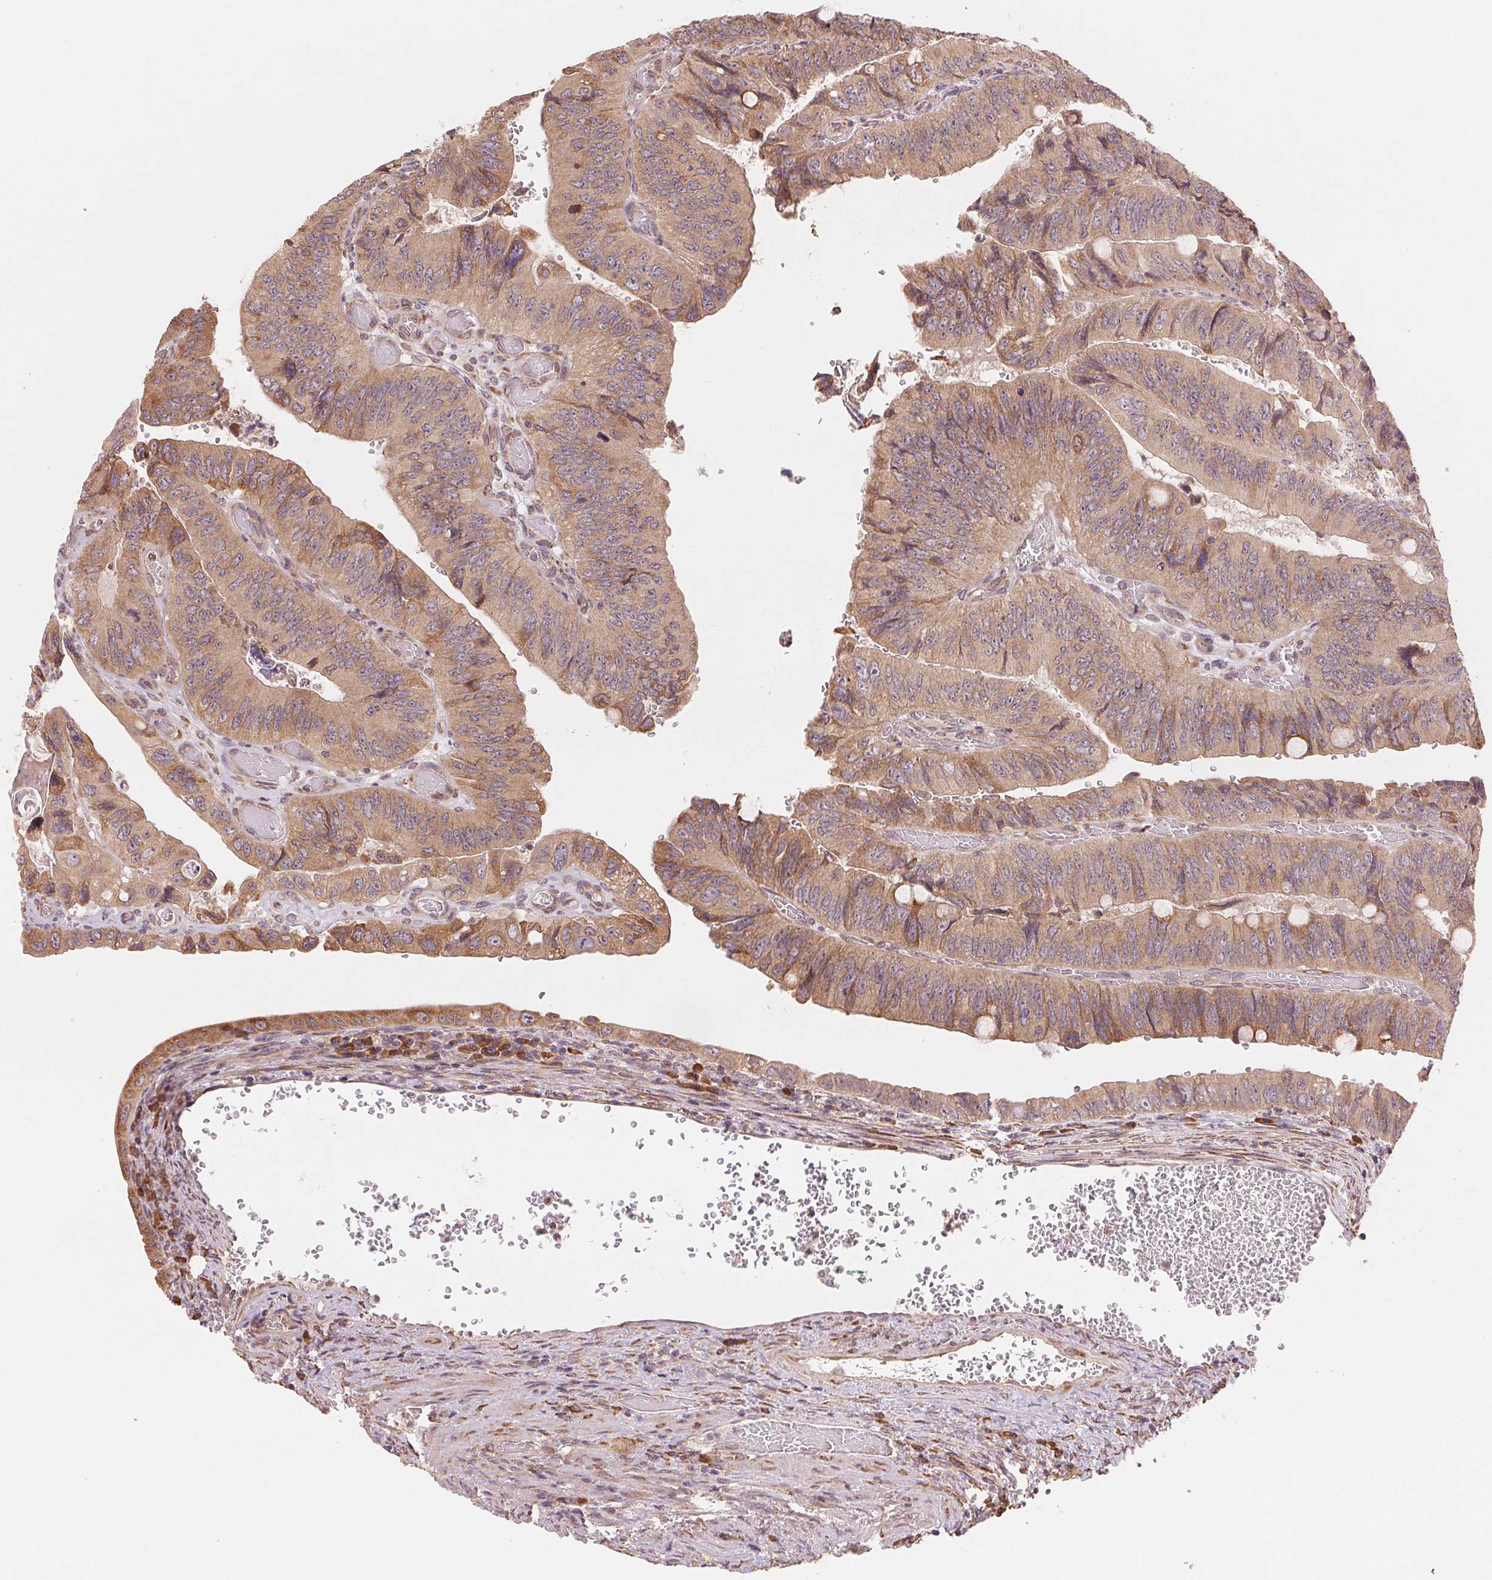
{"staining": {"intensity": "moderate", "quantity": ">75%", "location": "cytoplasmic/membranous"}, "tissue": "colorectal cancer", "cell_type": "Tumor cells", "image_type": "cancer", "snomed": [{"axis": "morphology", "description": "Adenocarcinoma, NOS"}, {"axis": "topography", "description": "Colon"}], "caption": "Human colorectal cancer (adenocarcinoma) stained for a protein (brown) reveals moderate cytoplasmic/membranous positive positivity in approximately >75% of tumor cells.", "gene": "SLC20A1", "patient": {"sex": "female", "age": 84}}